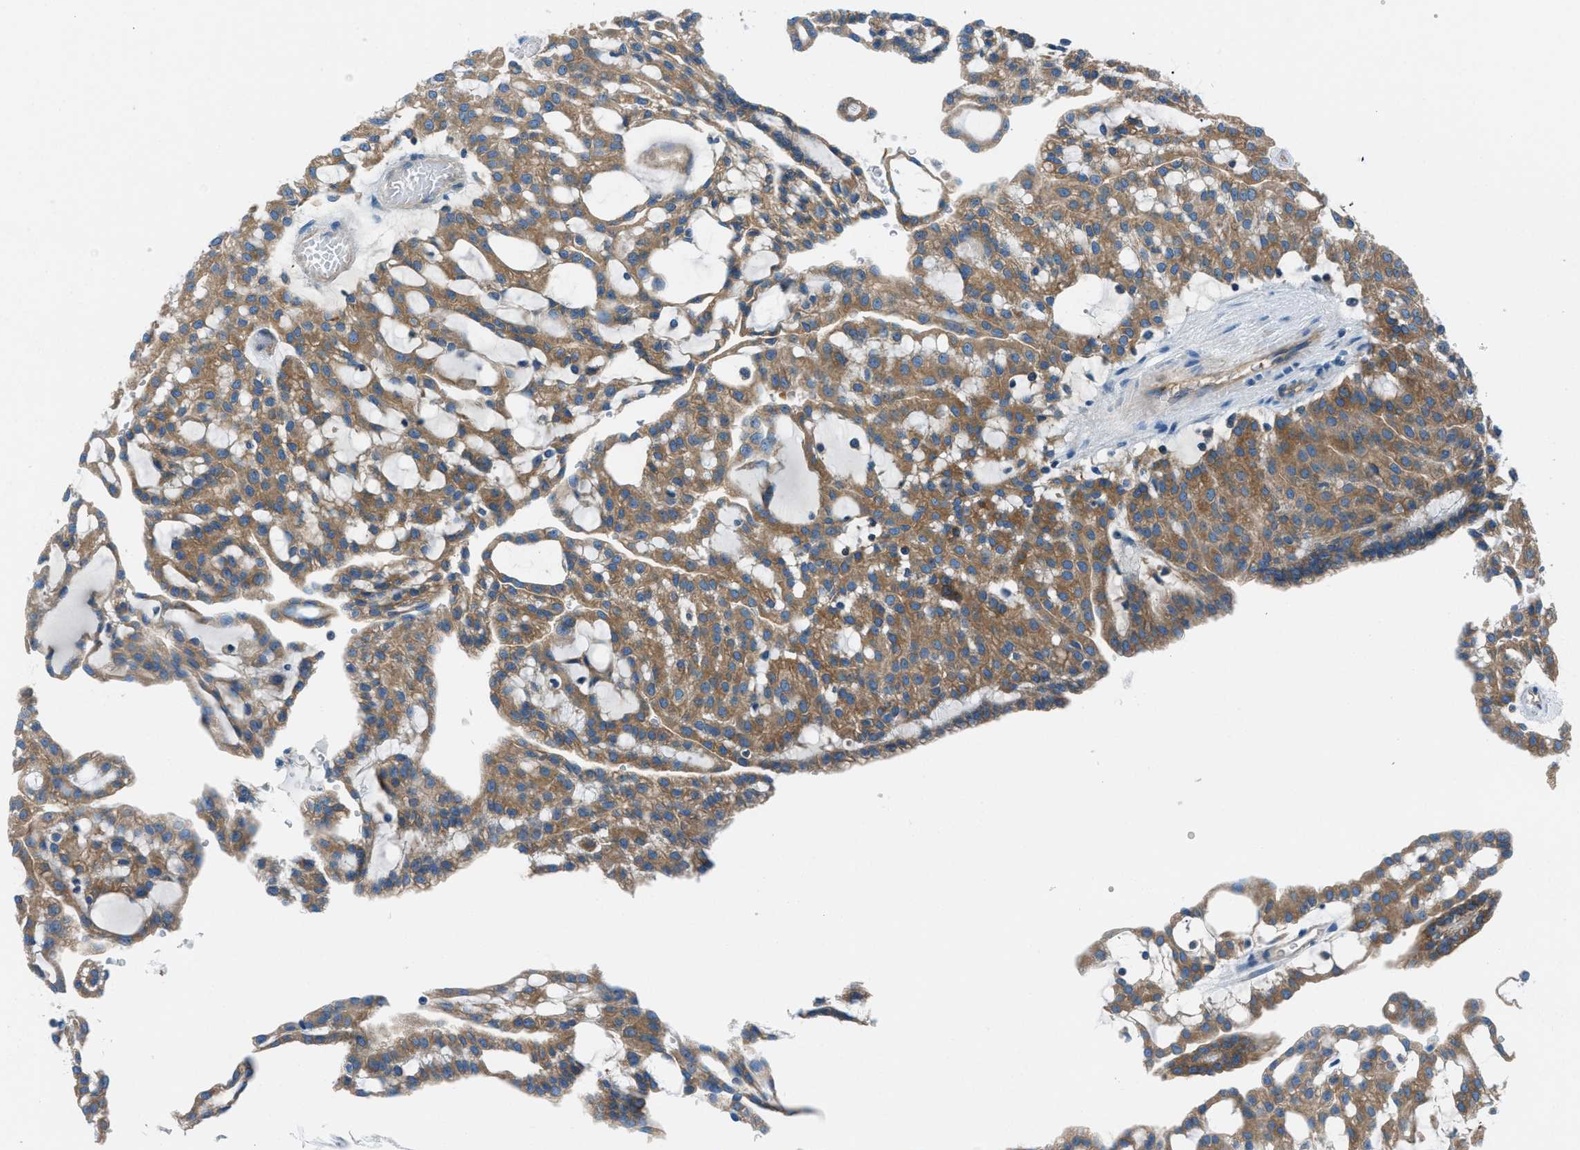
{"staining": {"intensity": "moderate", "quantity": ">75%", "location": "cytoplasmic/membranous"}, "tissue": "renal cancer", "cell_type": "Tumor cells", "image_type": "cancer", "snomed": [{"axis": "morphology", "description": "Adenocarcinoma, NOS"}, {"axis": "topography", "description": "Kidney"}], "caption": "High-power microscopy captured an IHC histopathology image of renal cancer (adenocarcinoma), revealing moderate cytoplasmic/membranous expression in approximately >75% of tumor cells.", "gene": "SARS1", "patient": {"sex": "male", "age": 63}}